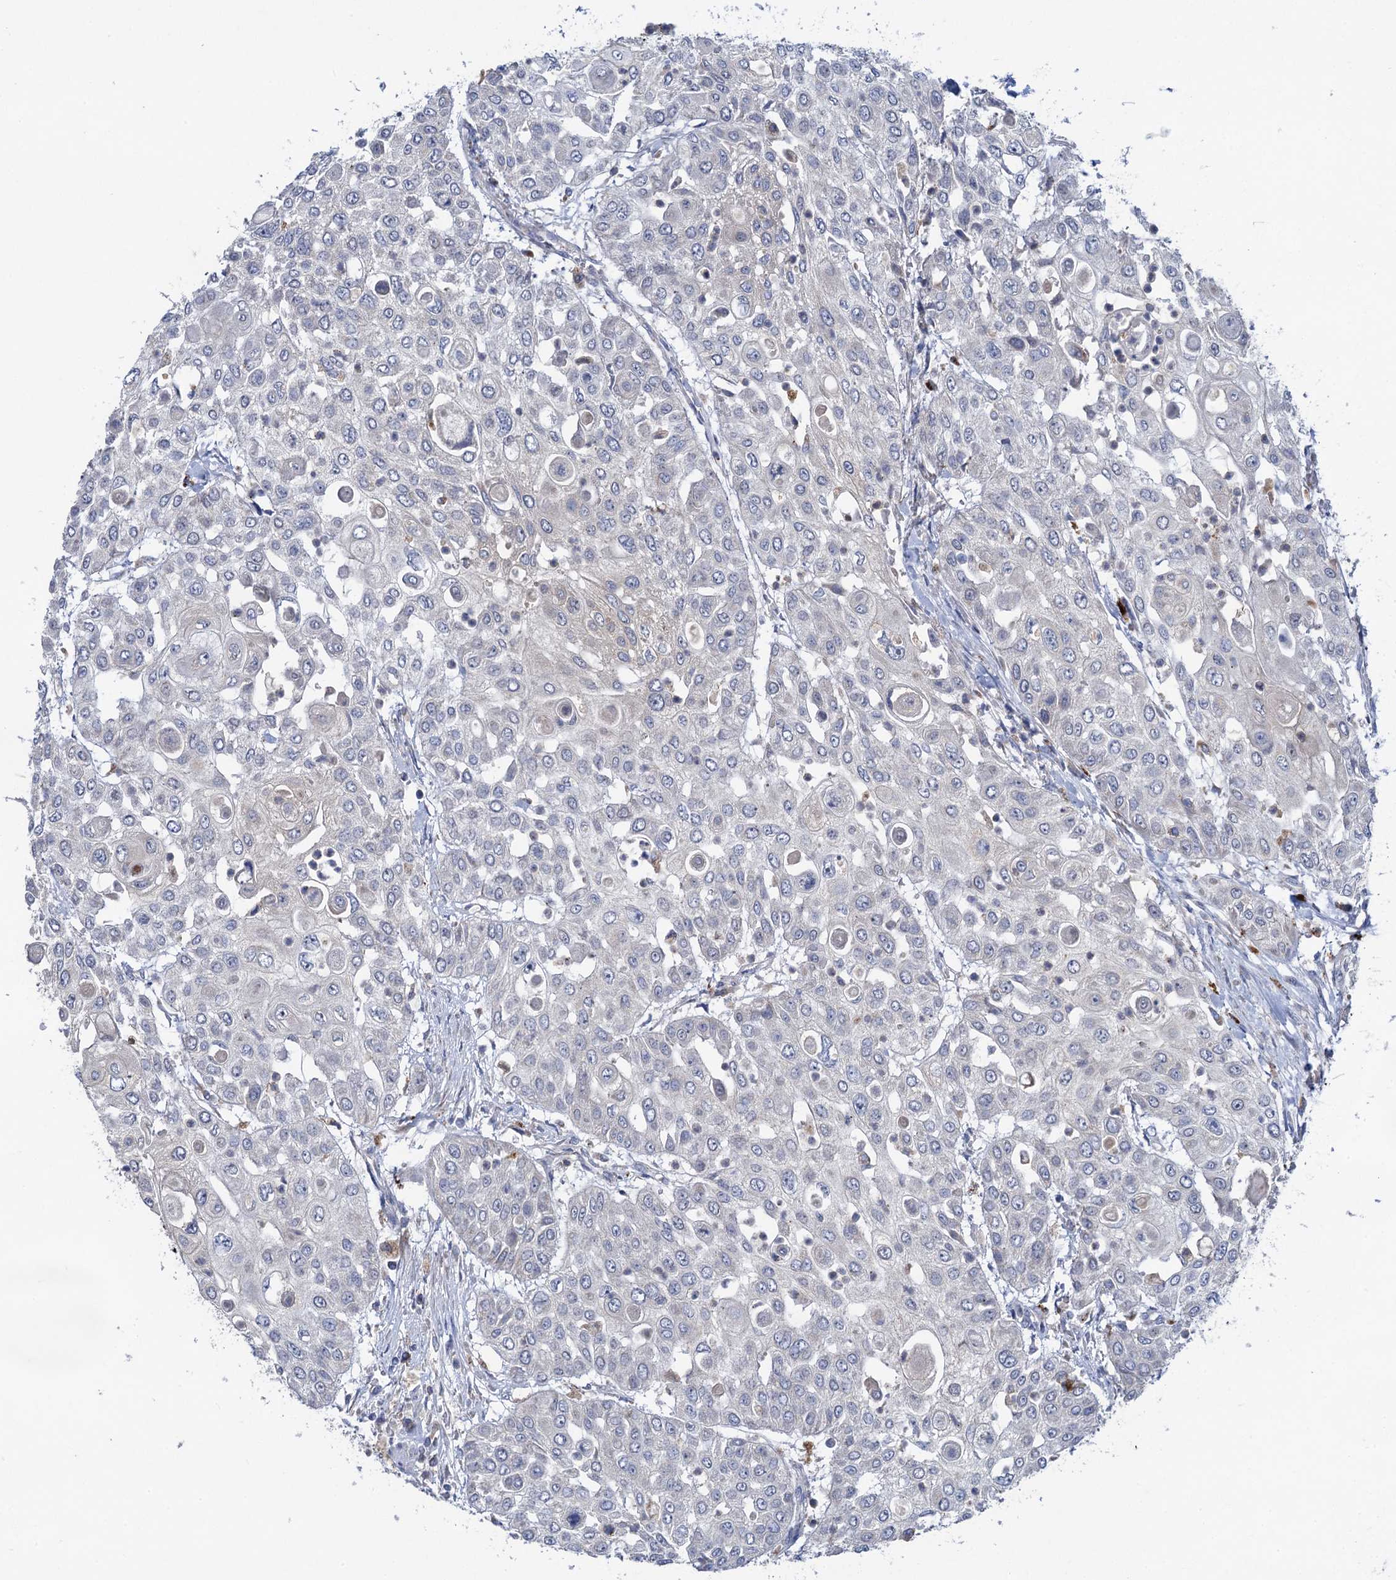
{"staining": {"intensity": "negative", "quantity": "none", "location": "none"}, "tissue": "urothelial cancer", "cell_type": "Tumor cells", "image_type": "cancer", "snomed": [{"axis": "morphology", "description": "Urothelial carcinoma, High grade"}, {"axis": "topography", "description": "Urinary bladder"}], "caption": "IHC micrograph of neoplastic tissue: high-grade urothelial carcinoma stained with DAB (3,3'-diaminobenzidine) exhibits no significant protein expression in tumor cells.", "gene": "ANKS3", "patient": {"sex": "female", "age": 79}}